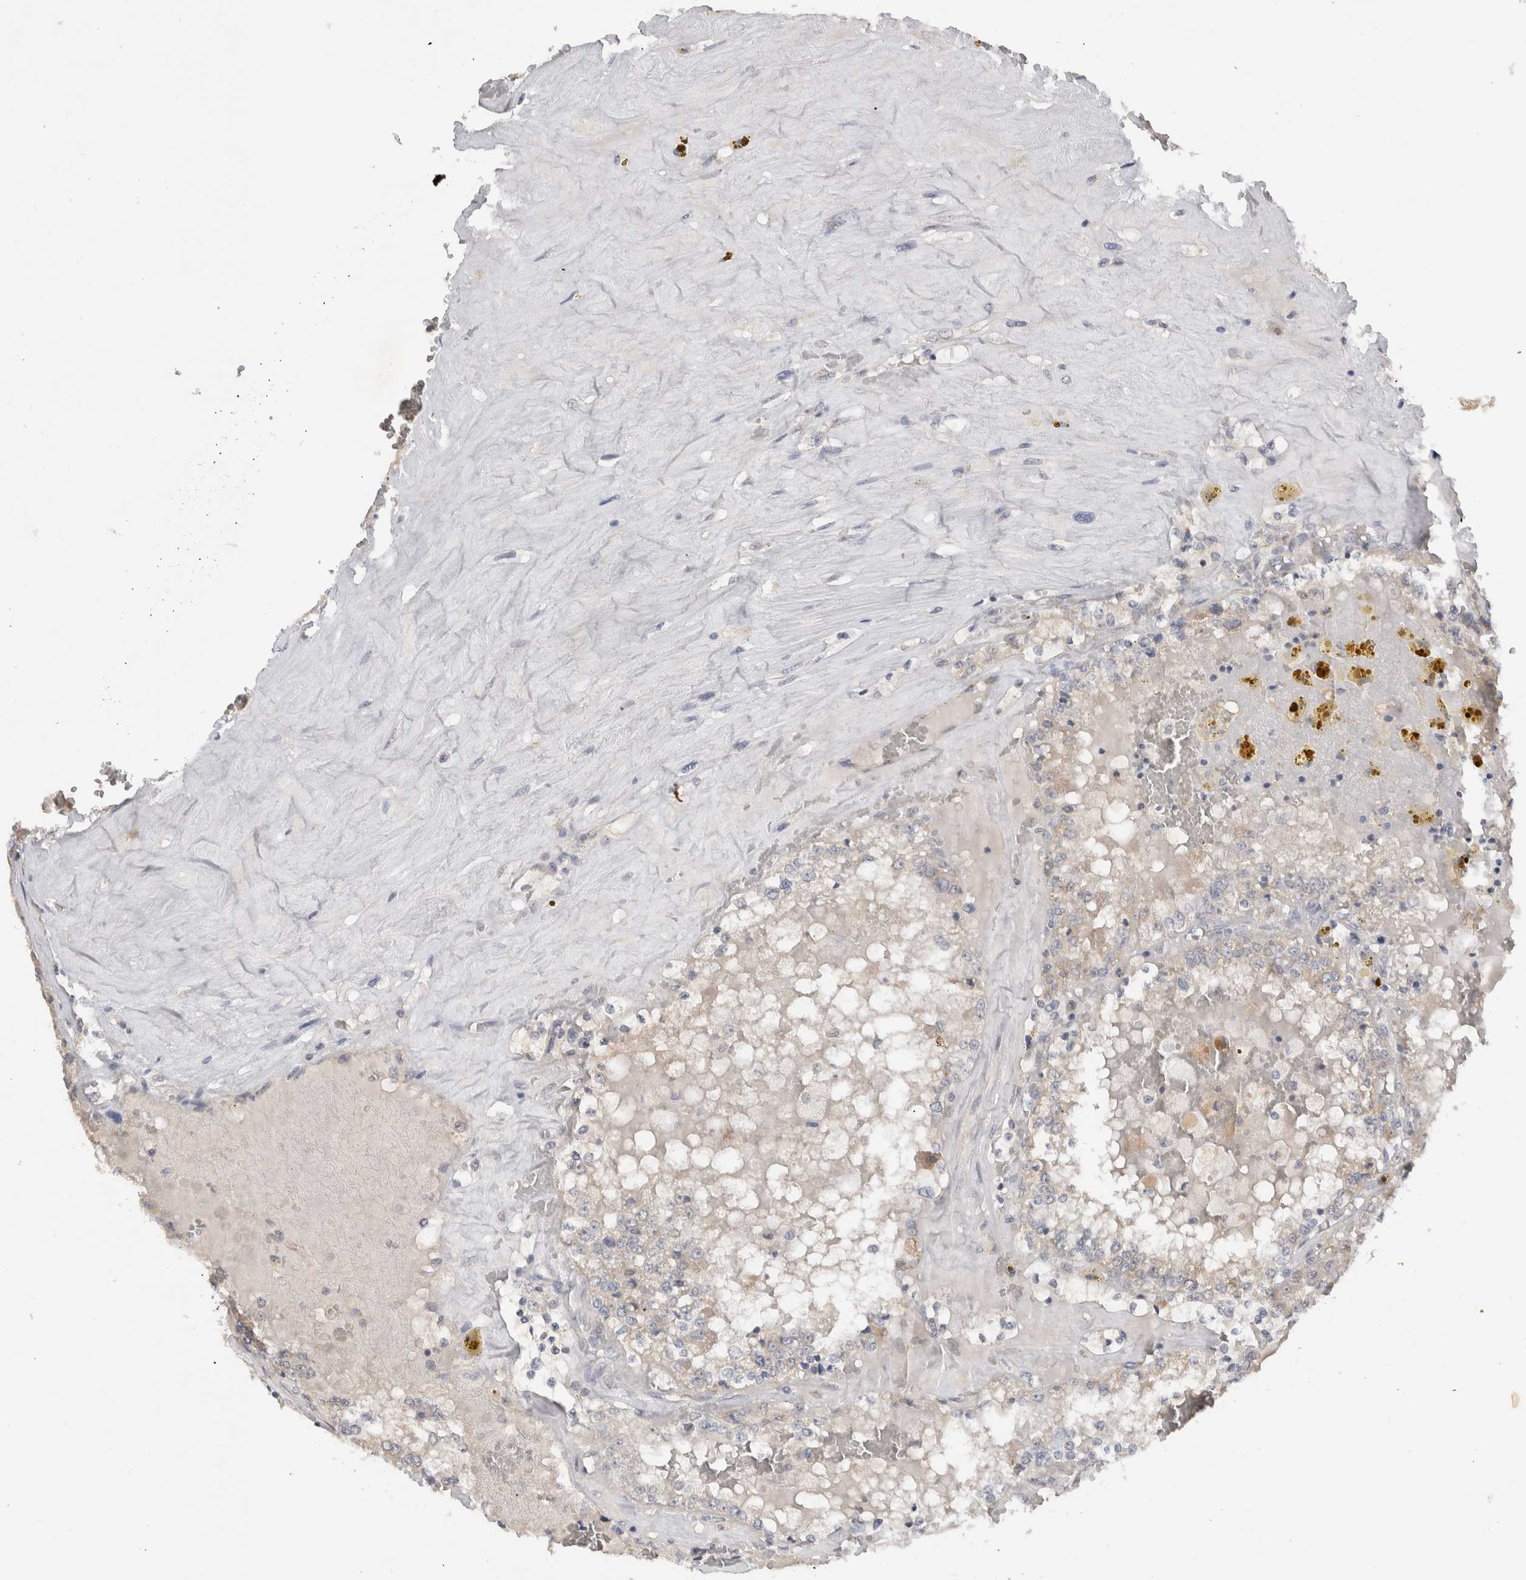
{"staining": {"intensity": "weak", "quantity": "<25%", "location": "cytoplasmic/membranous"}, "tissue": "renal cancer", "cell_type": "Tumor cells", "image_type": "cancer", "snomed": [{"axis": "morphology", "description": "Adenocarcinoma, NOS"}, {"axis": "topography", "description": "Kidney"}], "caption": "Tumor cells are negative for brown protein staining in adenocarcinoma (renal).", "gene": "DYRK2", "patient": {"sex": "female", "age": 56}}